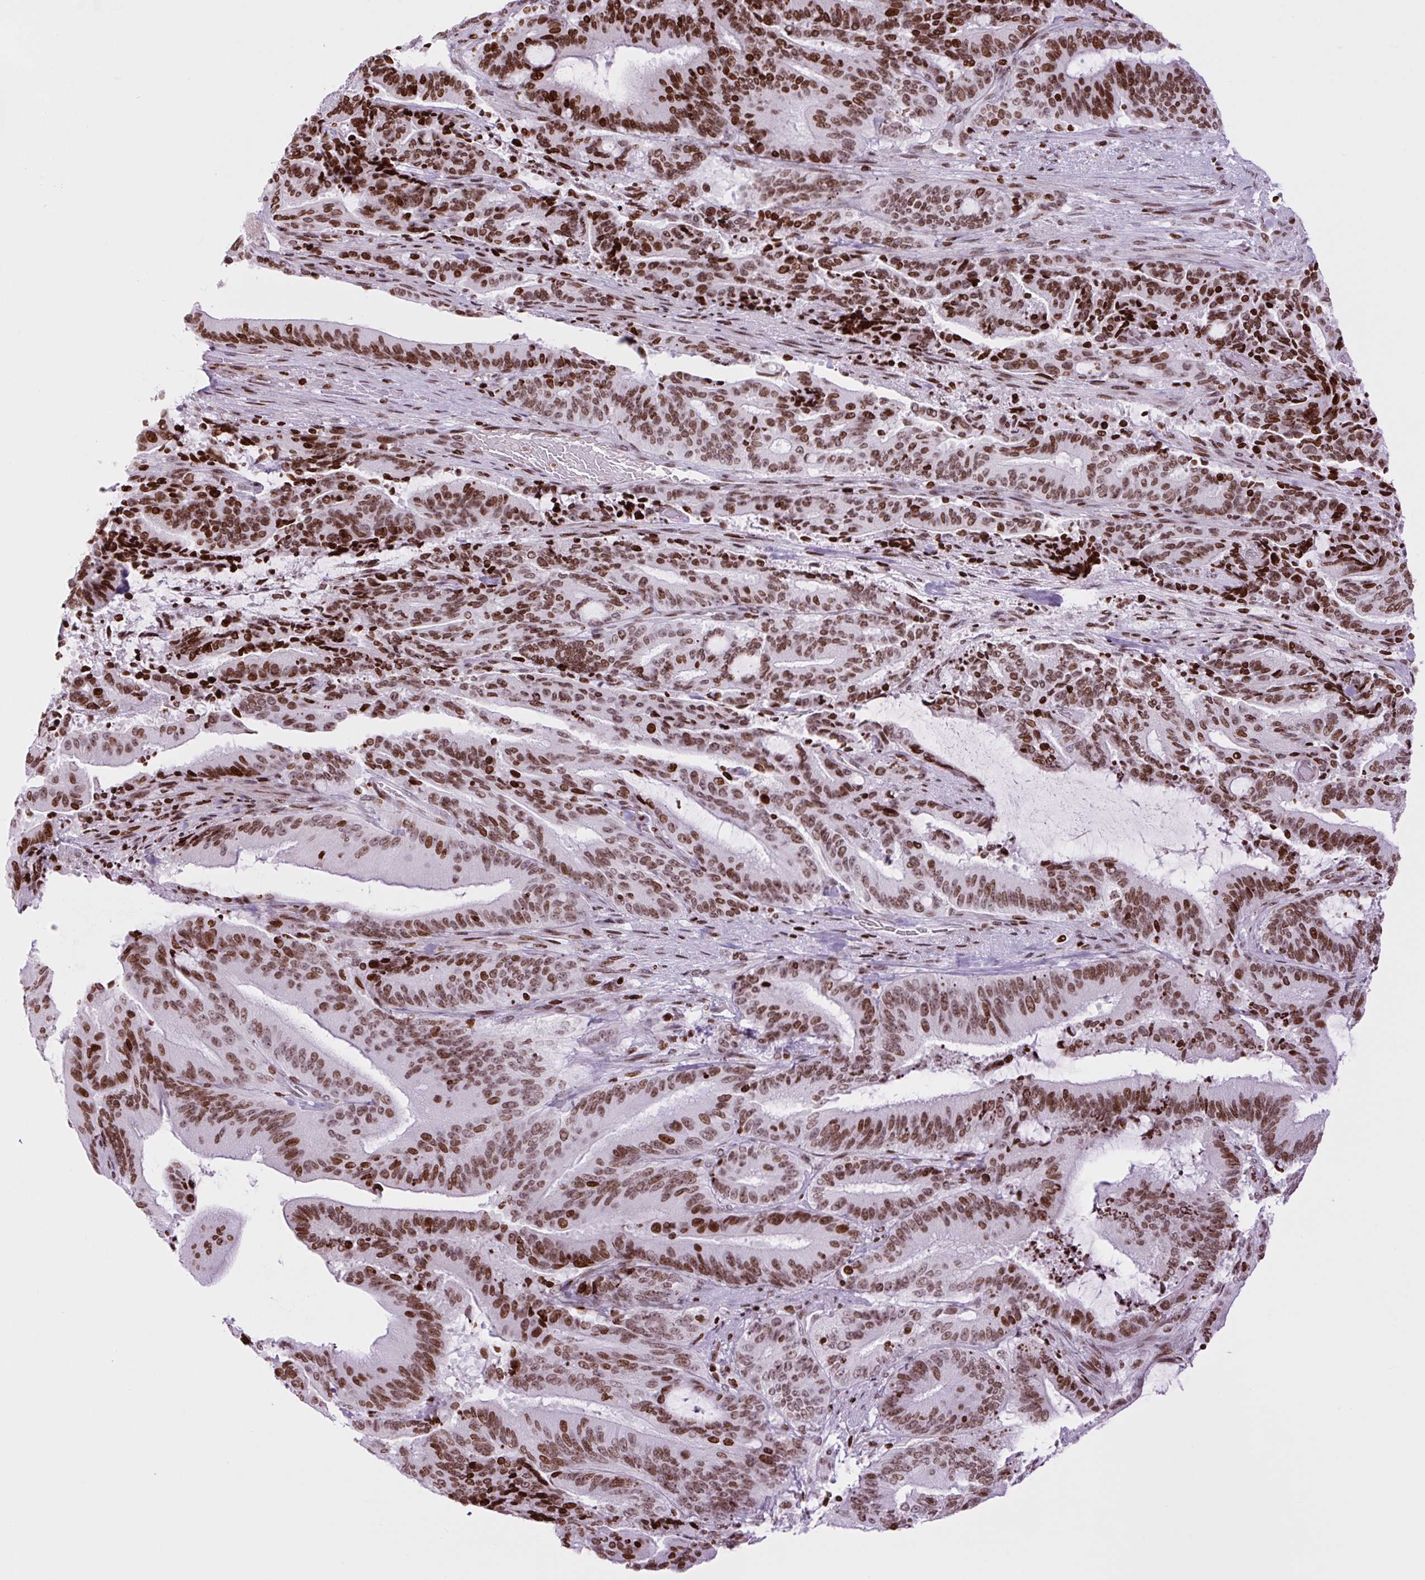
{"staining": {"intensity": "strong", "quantity": ">75%", "location": "nuclear"}, "tissue": "liver cancer", "cell_type": "Tumor cells", "image_type": "cancer", "snomed": [{"axis": "morphology", "description": "Normal tissue, NOS"}, {"axis": "morphology", "description": "Cholangiocarcinoma"}, {"axis": "topography", "description": "Liver"}, {"axis": "topography", "description": "Peripheral nerve tissue"}], "caption": "Immunohistochemistry (IHC) histopathology image of neoplastic tissue: human liver cancer (cholangiocarcinoma) stained using immunohistochemistry (IHC) reveals high levels of strong protein expression localized specifically in the nuclear of tumor cells, appearing as a nuclear brown color.", "gene": "H1-3", "patient": {"sex": "female", "age": 73}}